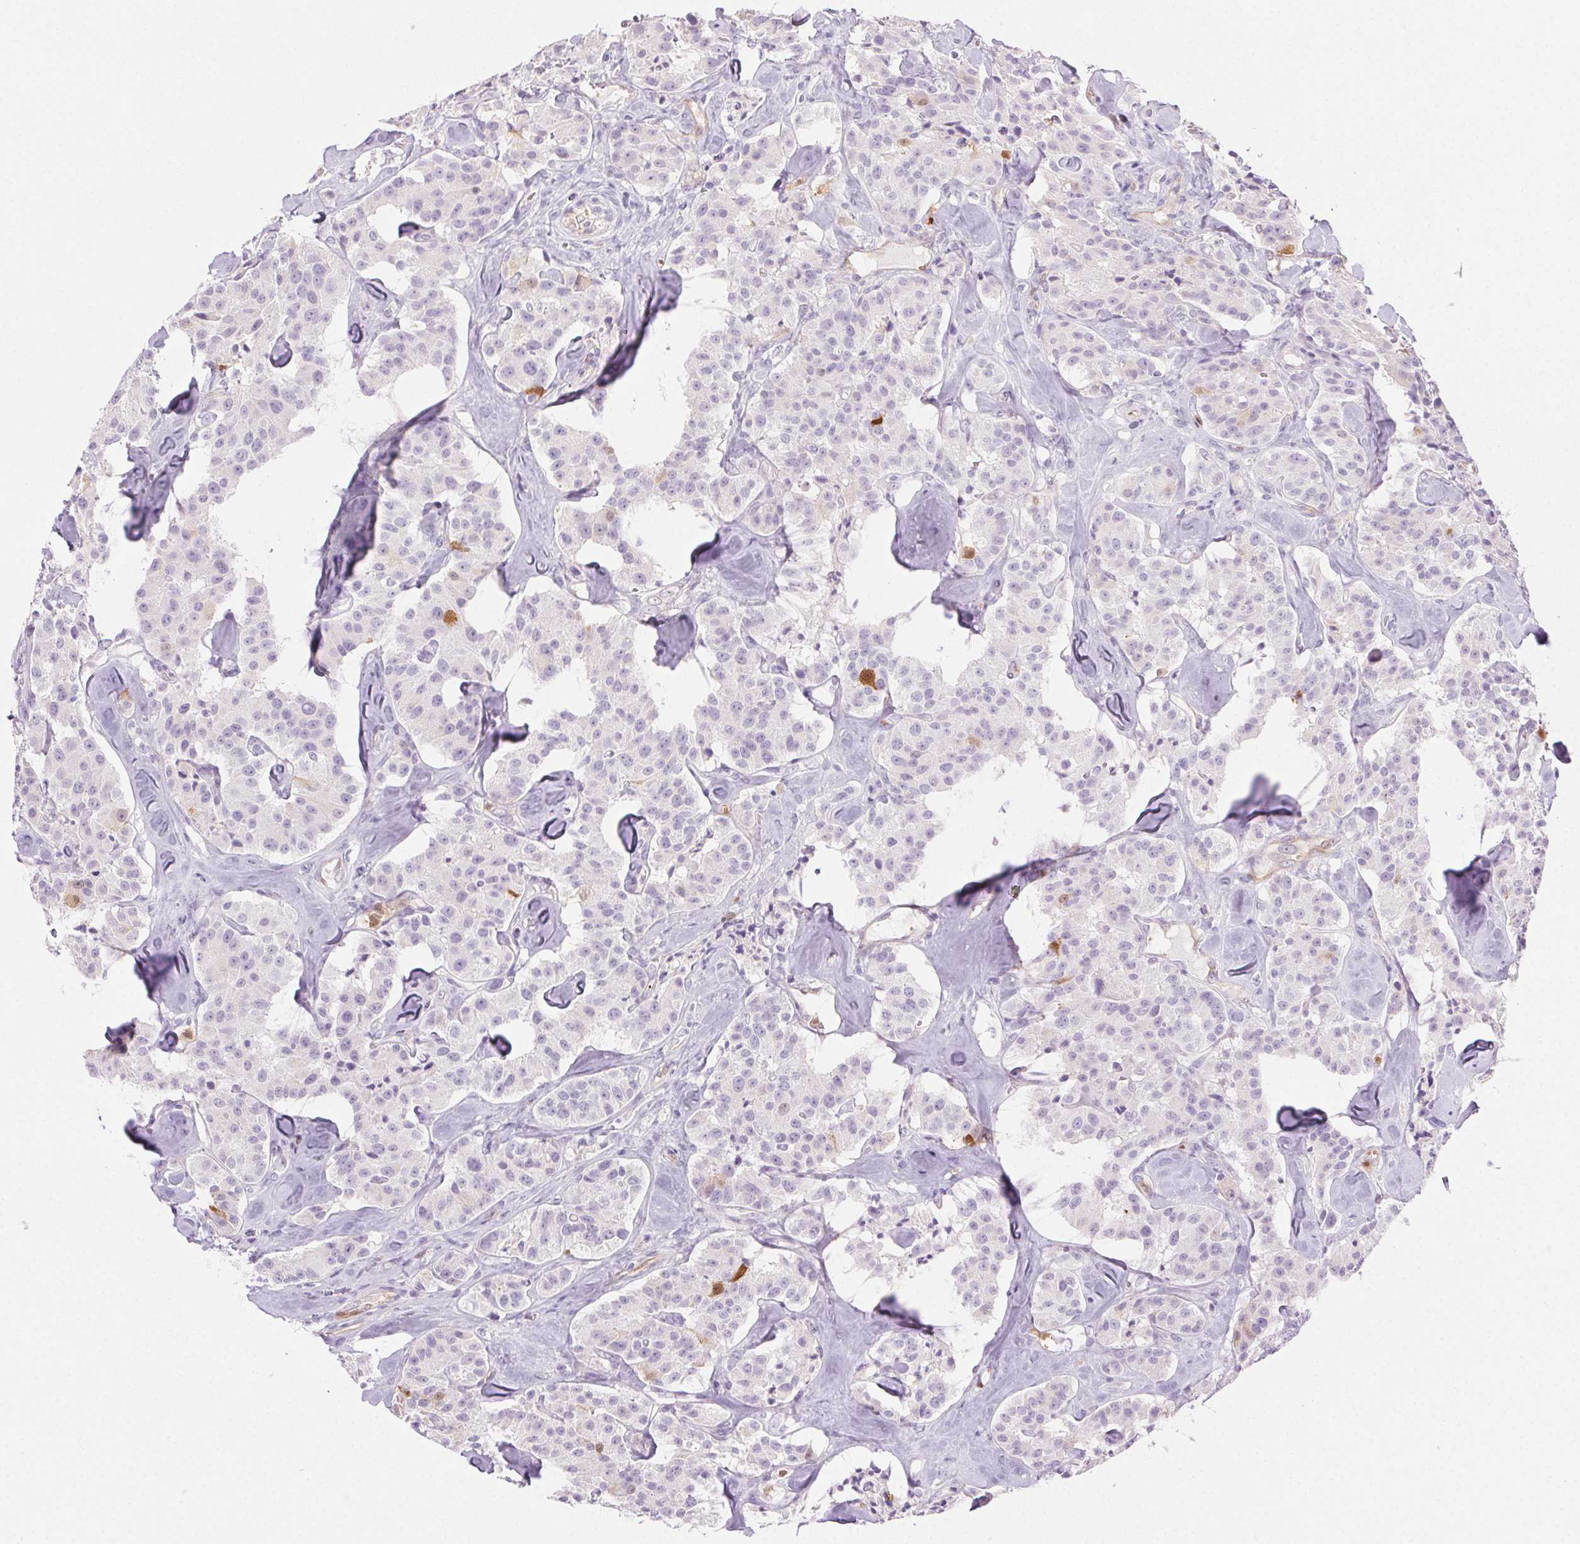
{"staining": {"intensity": "negative", "quantity": "none", "location": "none"}, "tissue": "carcinoid", "cell_type": "Tumor cells", "image_type": "cancer", "snomed": [{"axis": "morphology", "description": "Carcinoid, malignant, NOS"}, {"axis": "topography", "description": "Pancreas"}], "caption": "There is no significant expression in tumor cells of carcinoid.", "gene": "TMEM45A", "patient": {"sex": "male", "age": 41}}